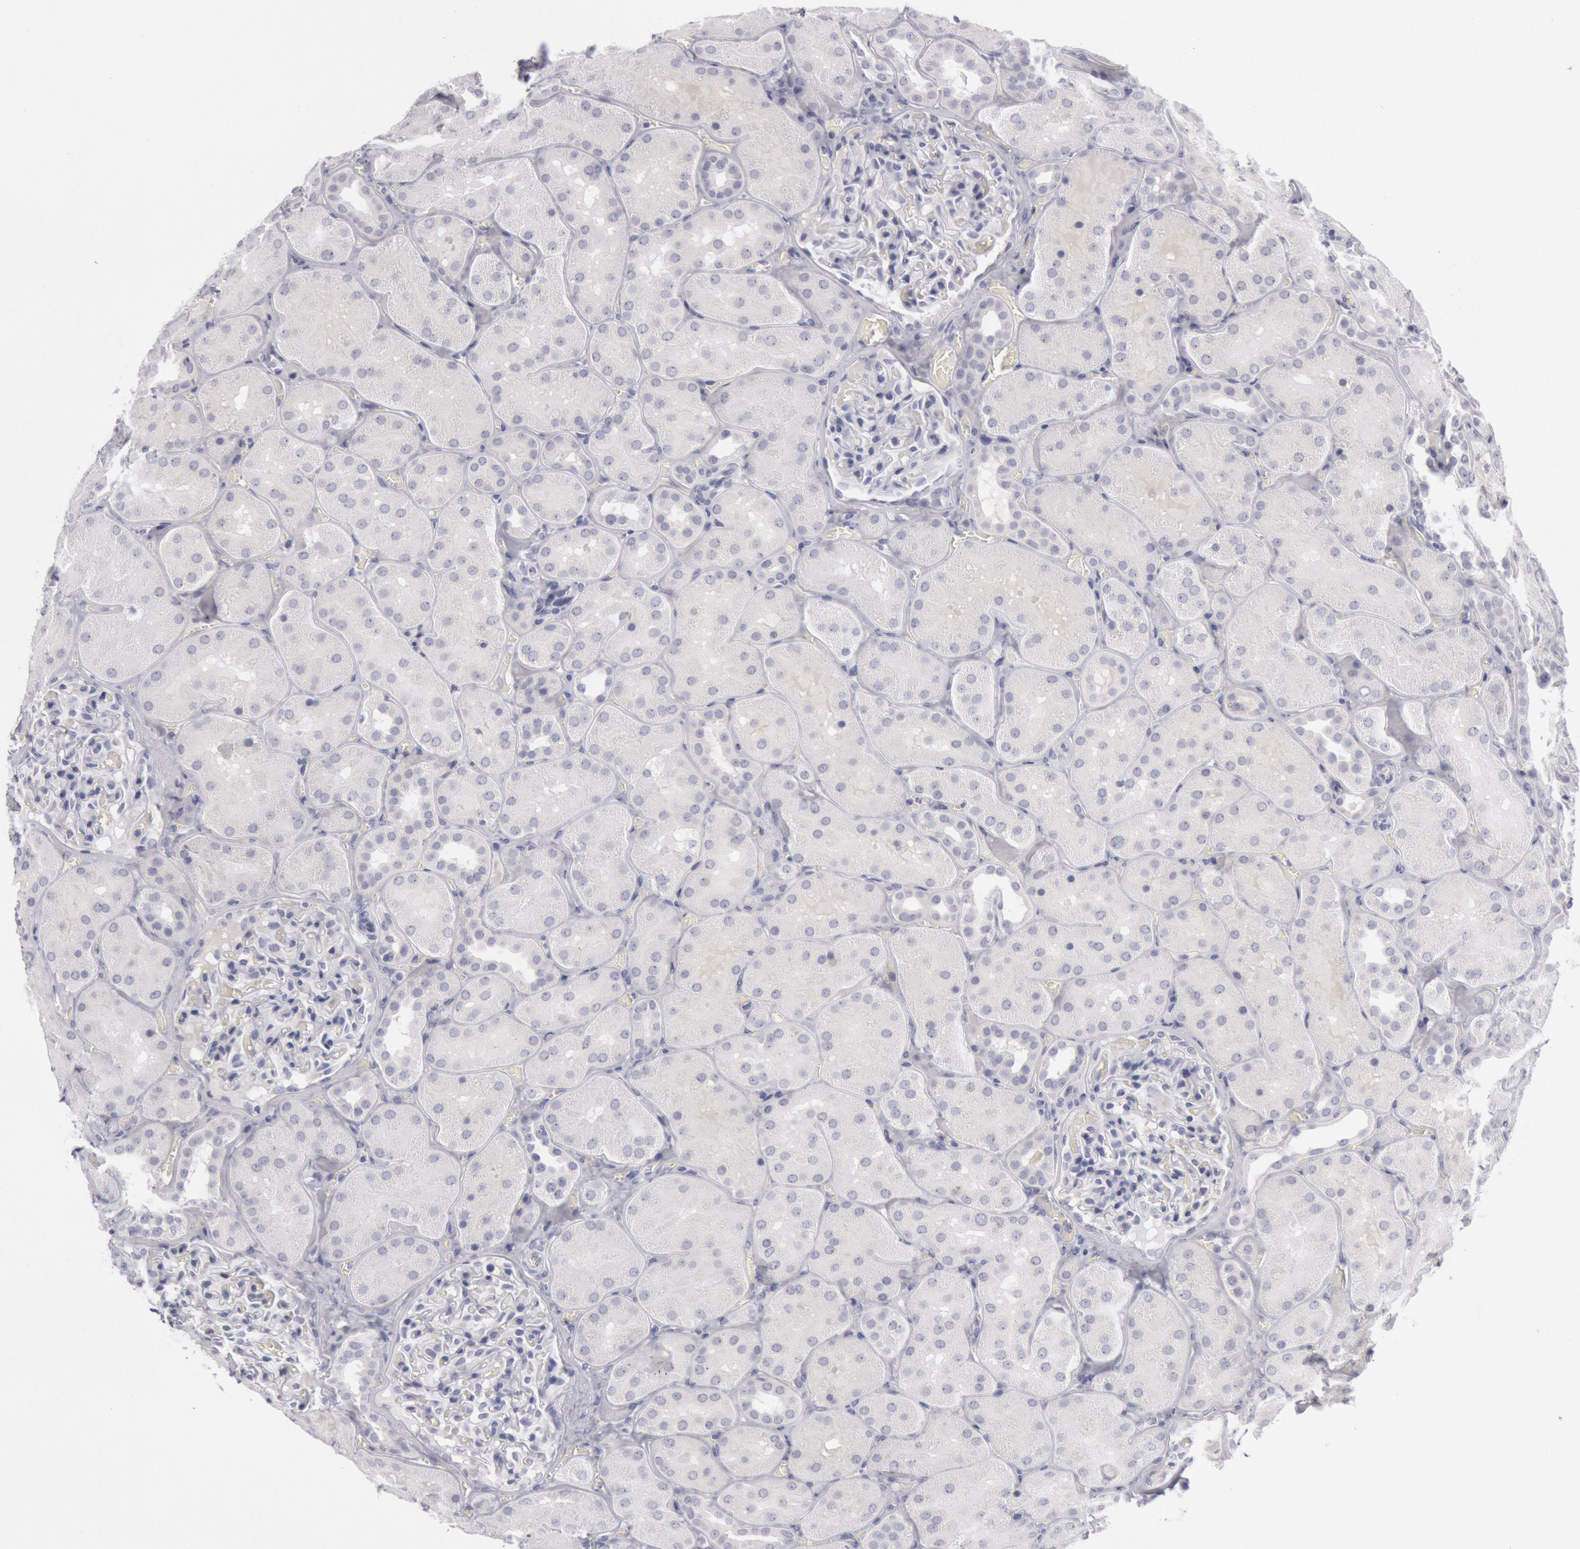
{"staining": {"intensity": "negative", "quantity": "none", "location": "none"}, "tissue": "kidney", "cell_type": "Cells in glomeruli", "image_type": "normal", "snomed": [{"axis": "morphology", "description": "Normal tissue, NOS"}, {"axis": "topography", "description": "Kidney"}], "caption": "Immunohistochemical staining of normal human kidney shows no significant positivity in cells in glomeruli.", "gene": "KRT16", "patient": {"sex": "male", "age": 28}}